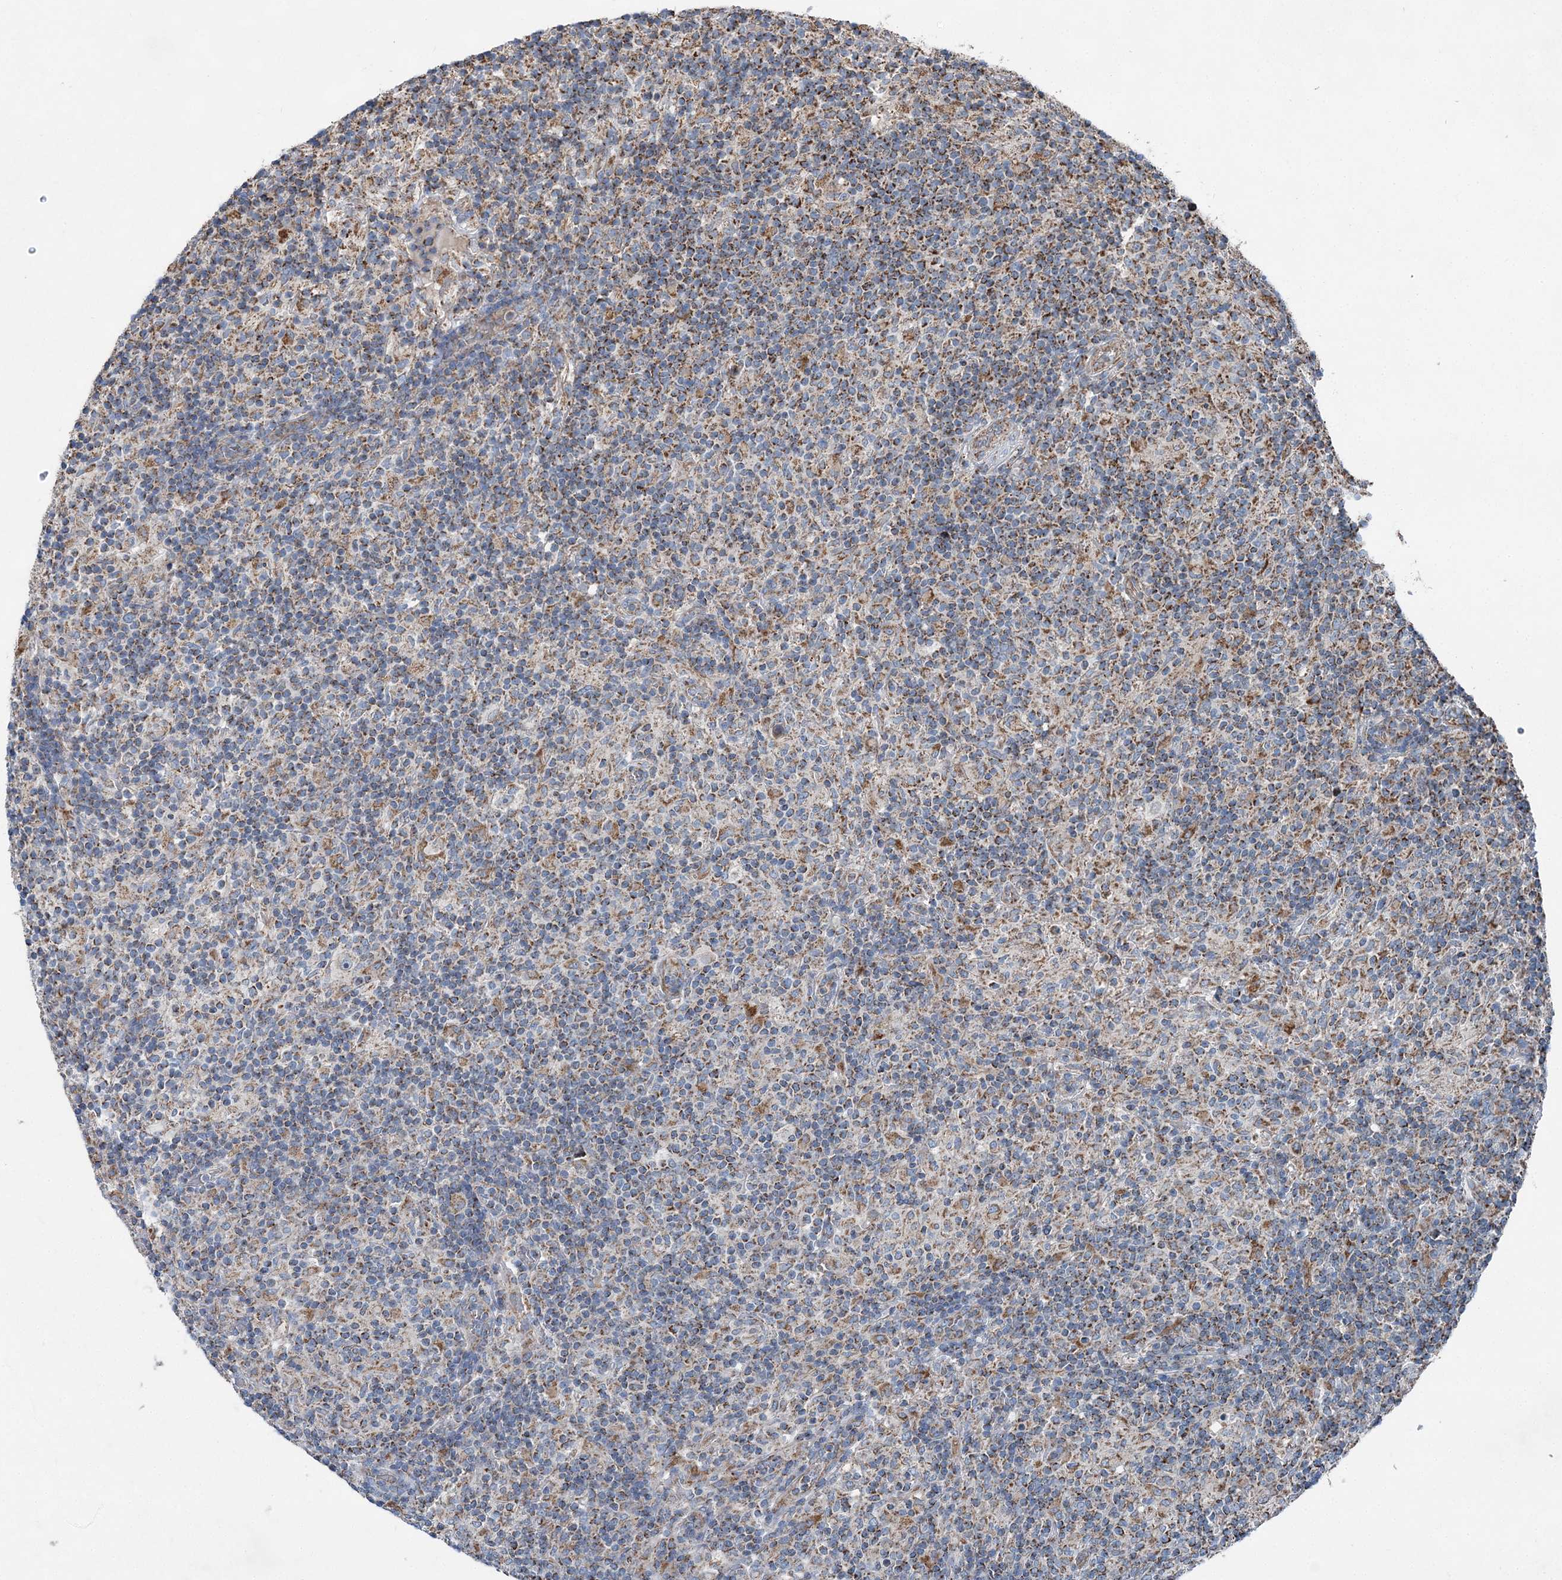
{"staining": {"intensity": "moderate", "quantity": "<25%", "location": "cytoplasmic/membranous"}, "tissue": "lymphoma", "cell_type": "Tumor cells", "image_type": "cancer", "snomed": [{"axis": "morphology", "description": "Hodgkin's disease, NOS"}, {"axis": "topography", "description": "Lymph node"}], "caption": "Hodgkin's disease stained with immunohistochemistry (IHC) reveals moderate cytoplasmic/membranous staining in about <25% of tumor cells.", "gene": "SPAG16", "patient": {"sex": "male", "age": 70}}